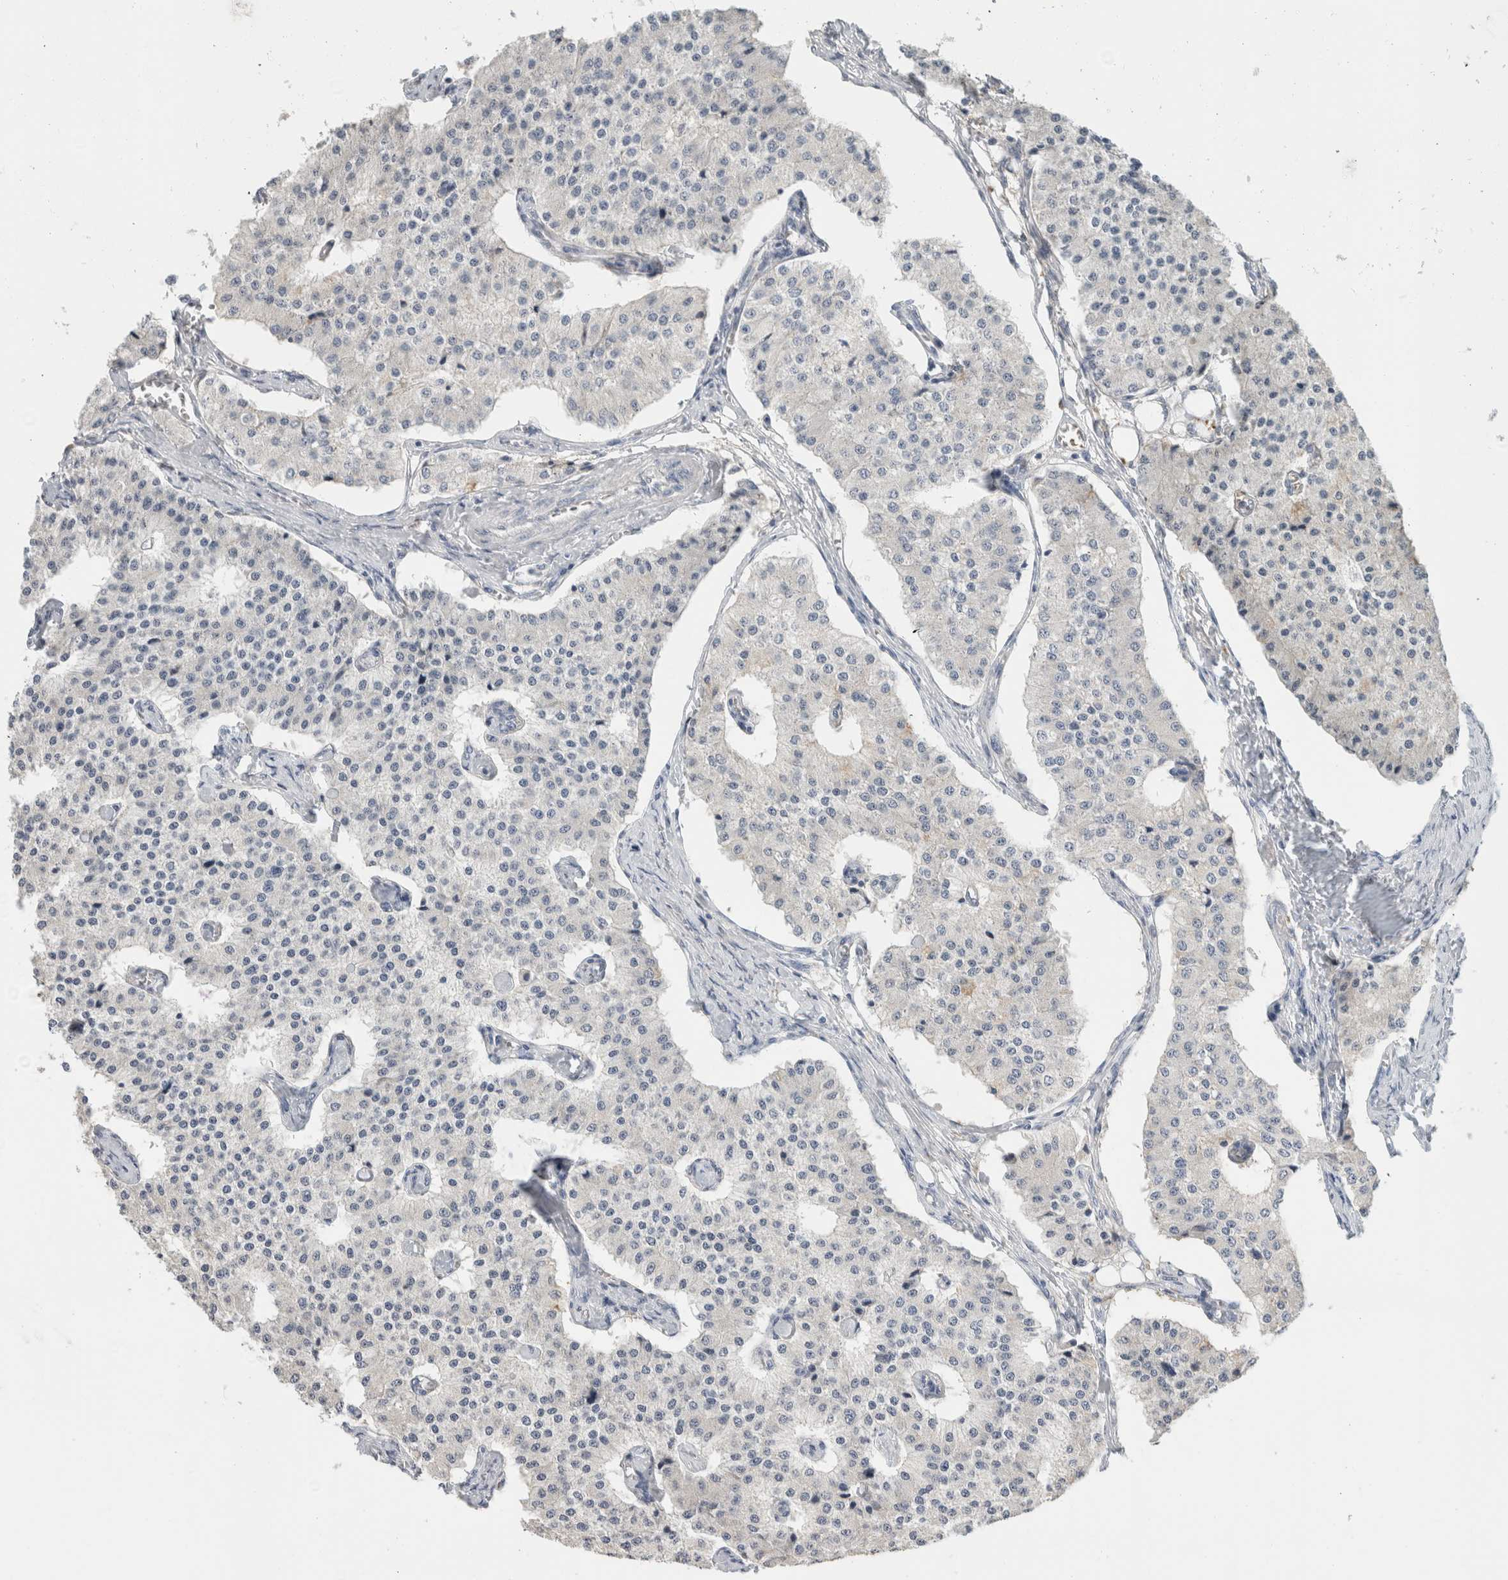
{"staining": {"intensity": "negative", "quantity": "none", "location": "none"}, "tissue": "carcinoid", "cell_type": "Tumor cells", "image_type": "cancer", "snomed": [{"axis": "morphology", "description": "Carcinoid, malignant, NOS"}, {"axis": "topography", "description": "Colon"}], "caption": "Protein analysis of carcinoid demonstrates no significant expression in tumor cells.", "gene": "SCGB1A1", "patient": {"sex": "female", "age": 52}}